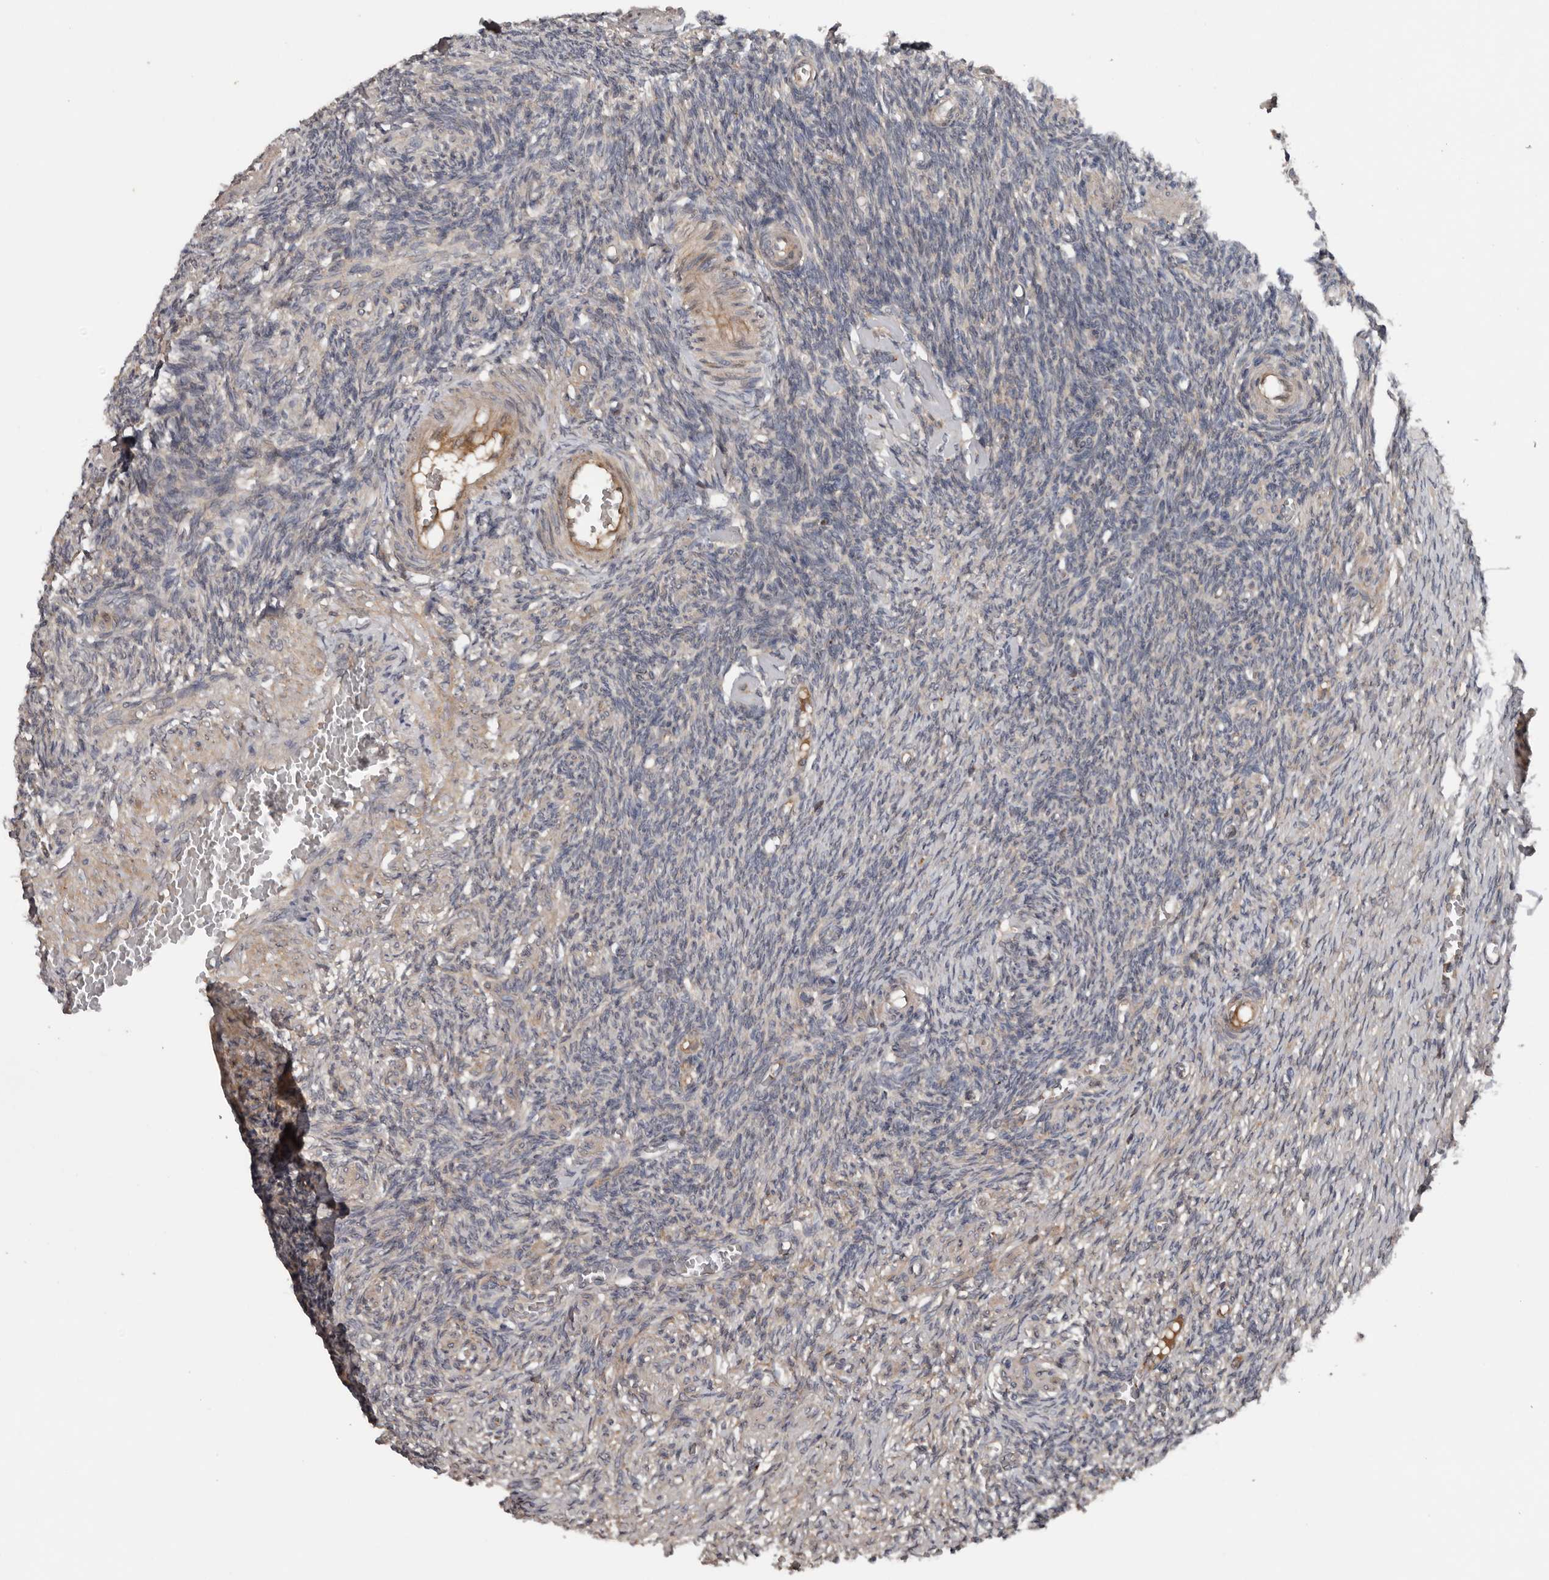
{"staining": {"intensity": "moderate", "quantity": ">75%", "location": "cytoplasmic/membranous"}, "tissue": "ovary", "cell_type": "Follicle cells", "image_type": "normal", "snomed": [{"axis": "morphology", "description": "Normal tissue, NOS"}, {"axis": "topography", "description": "Ovary"}], "caption": "About >75% of follicle cells in normal human ovary exhibit moderate cytoplasmic/membranous protein staining as visualized by brown immunohistochemical staining.", "gene": "DNAJB4", "patient": {"sex": "female", "age": 27}}